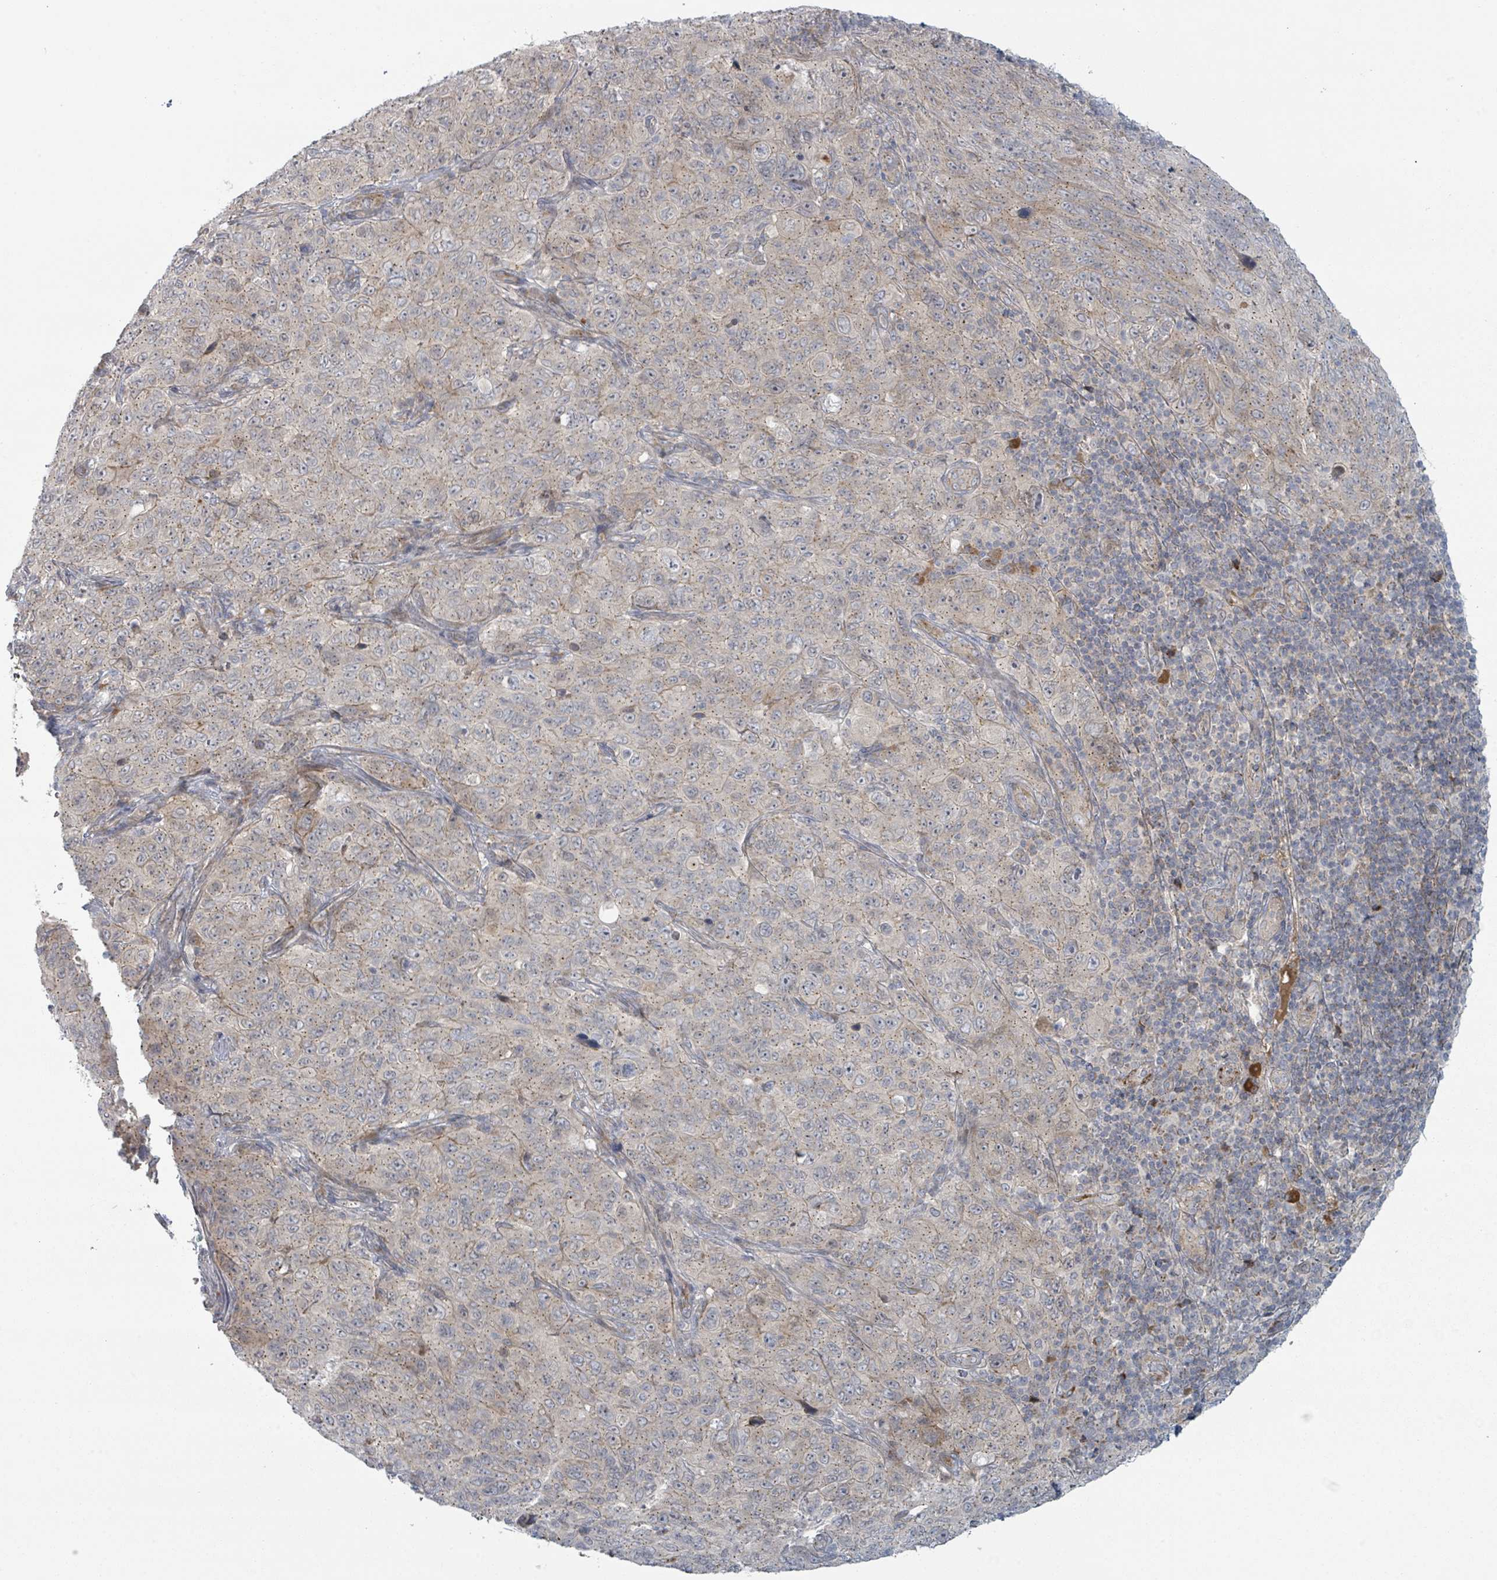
{"staining": {"intensity": "weak", "quantity": "<25%", "location": "cytoplasmic/membranous"}, "tissue": "pancreatic cancer", "cell_type": "Tumor cells", "image_type": "cancer", "snomed": [{"axis": "morphology", "description": "Adenocarcinoma, NOS"}, {"axis": "topography", "description": "Pancreas"}], "caption": "Immunohistochemical staining of human adenocarcinoma (pancreatic) demonstrates no significant positivity in tumor cells. (DAB immunohistochemistry visualized using brightfield microscopy, high magnification).", "gene": "COL5A3", "patient": {"sex": "male", "age": 68}}